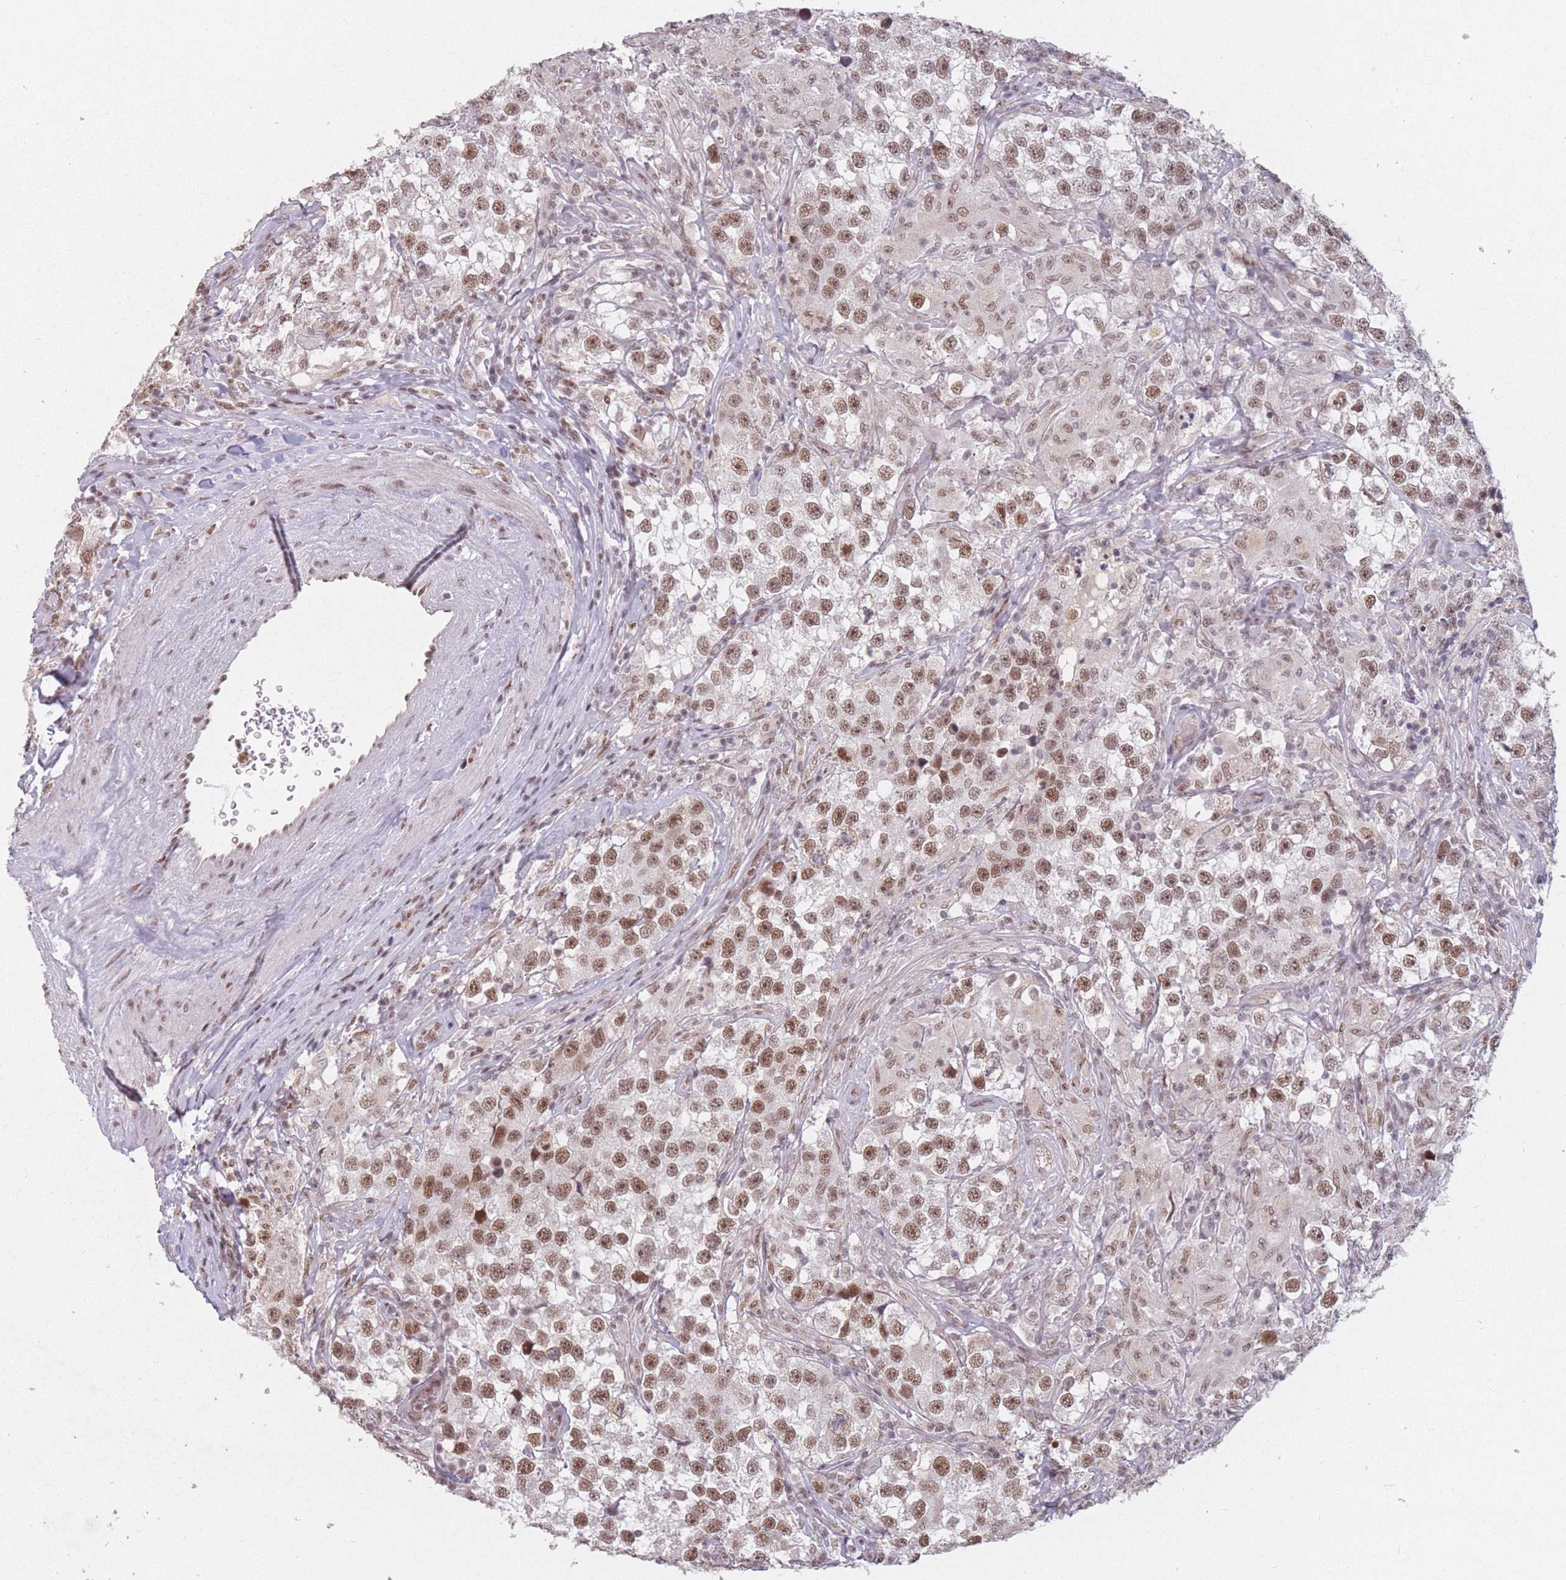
{"staining": {"intensity": "moderate", "quantity": ">75%", "location": "nuclear"}, "tissue": "testis cancer", "cell_type": "Tumor cells", "image_type": "cancer", "snomed": [{"axis": "morphology", "description": "Seminoma, NOS"}, {"axis": "topography", "description": "Testis"}], "caption": "Immunohistochemistry photomicrograph of neoplastic tissue: testis cancer stained using immunohistochemistry shows medium levels of moderate protein expression localized specifically in the nuclear of tumor cells, appearing as a nuclear brown color.", "gene": "SUPT6H", "patient": {"sex": "male", "age": 46}}